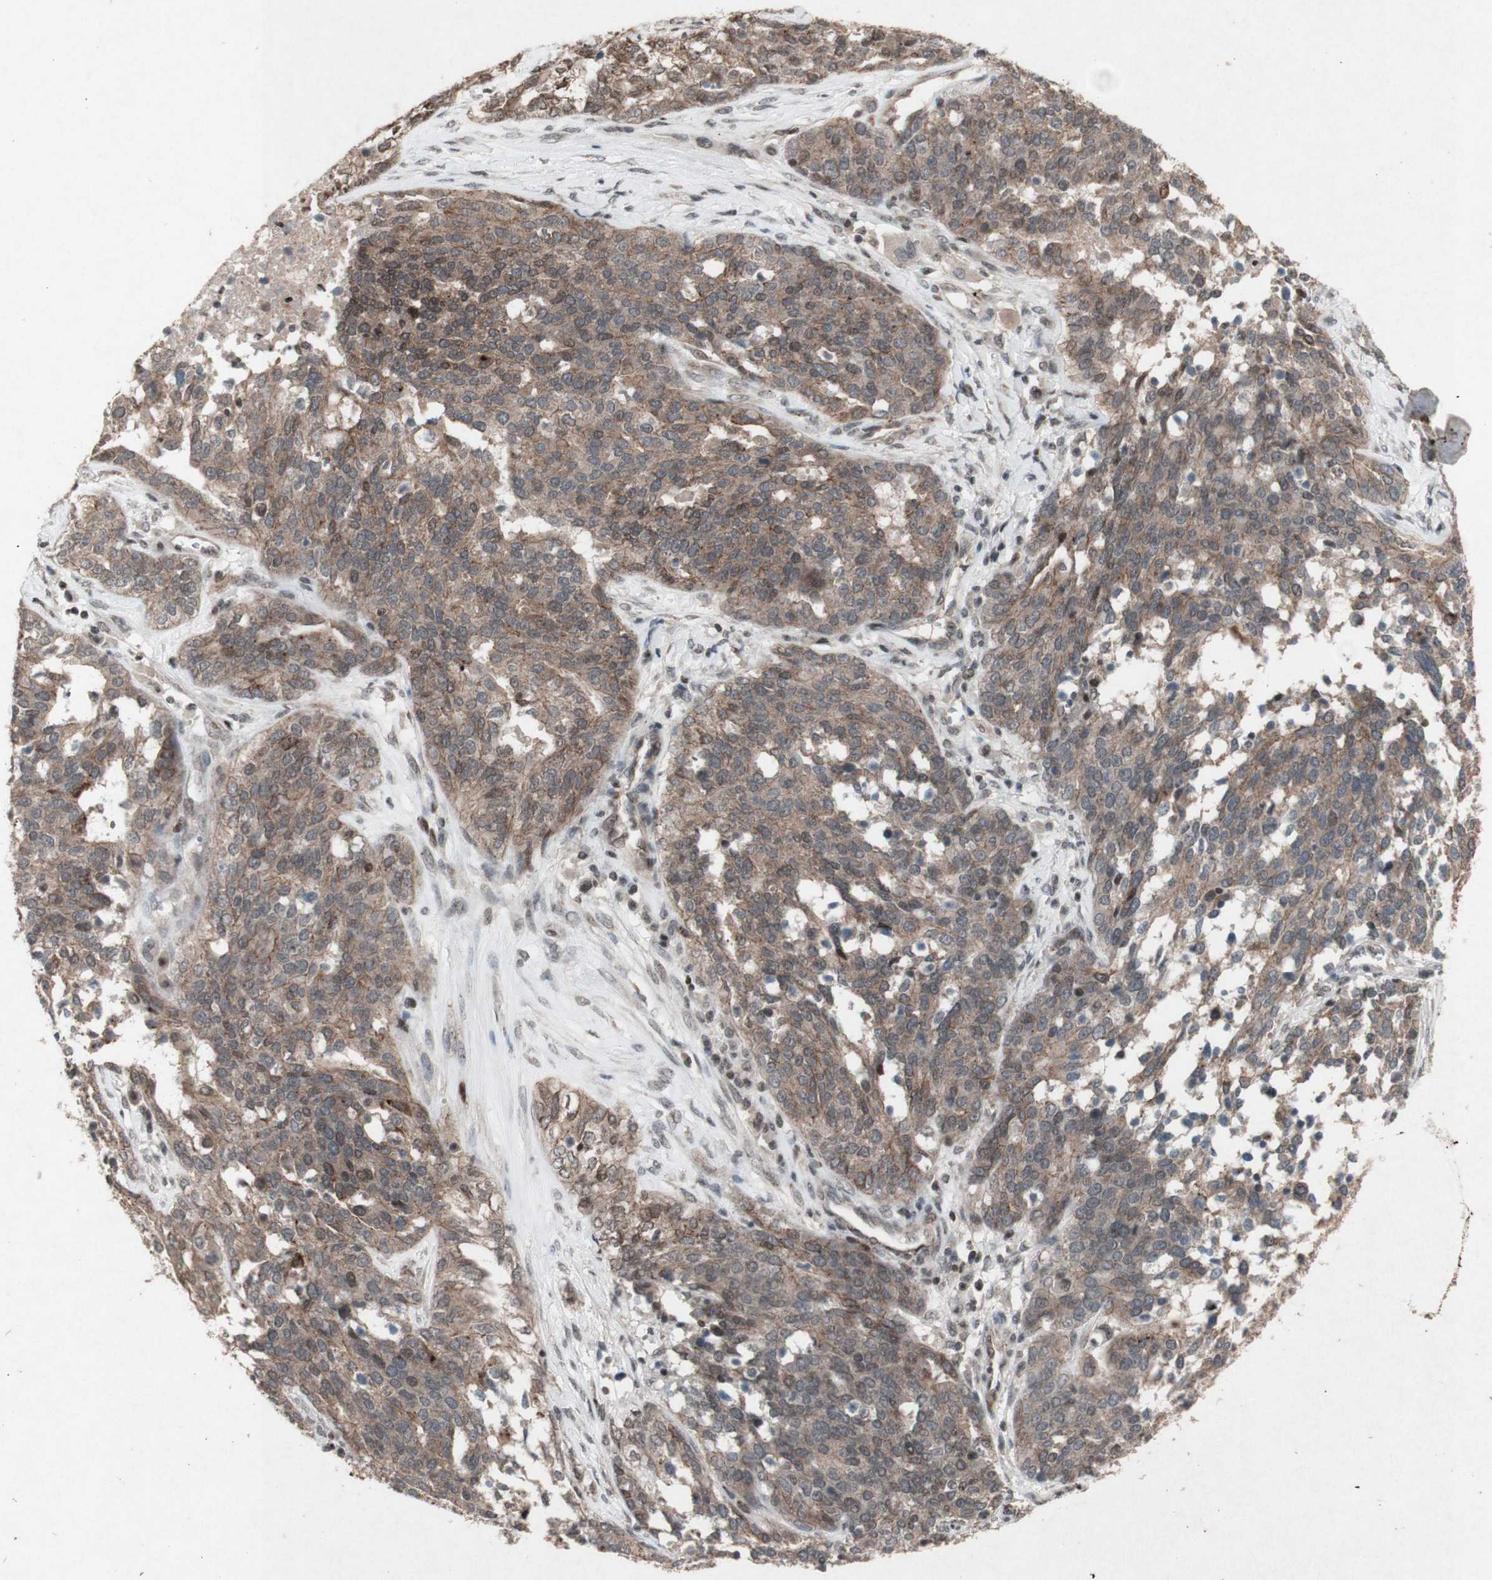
{"staining": {"intensity": "weak", "quantity": ">75%", "location": "cytoplasmic/membranous"}, "tissue": "ovarian cancer", "cell_type": "Tumor cells", "image_type": "cancer", "snomed": [{"axis": "morphology", "description": "Cystadenocarcinoma, serous, NOS"}, {"axis": "topography", "description": "Ovary"}], "caption": "Immunohistochemistry (IHC) image of ovarian cancer (serous cystadenocarcinoma) stained for a protein (brown), which shows low levels of weak cytoplasmic/membranous staining in approximately >75% of tumor cells.", "gene": "PLXNA1", "patient": {"sex": "female", "age": 44}}